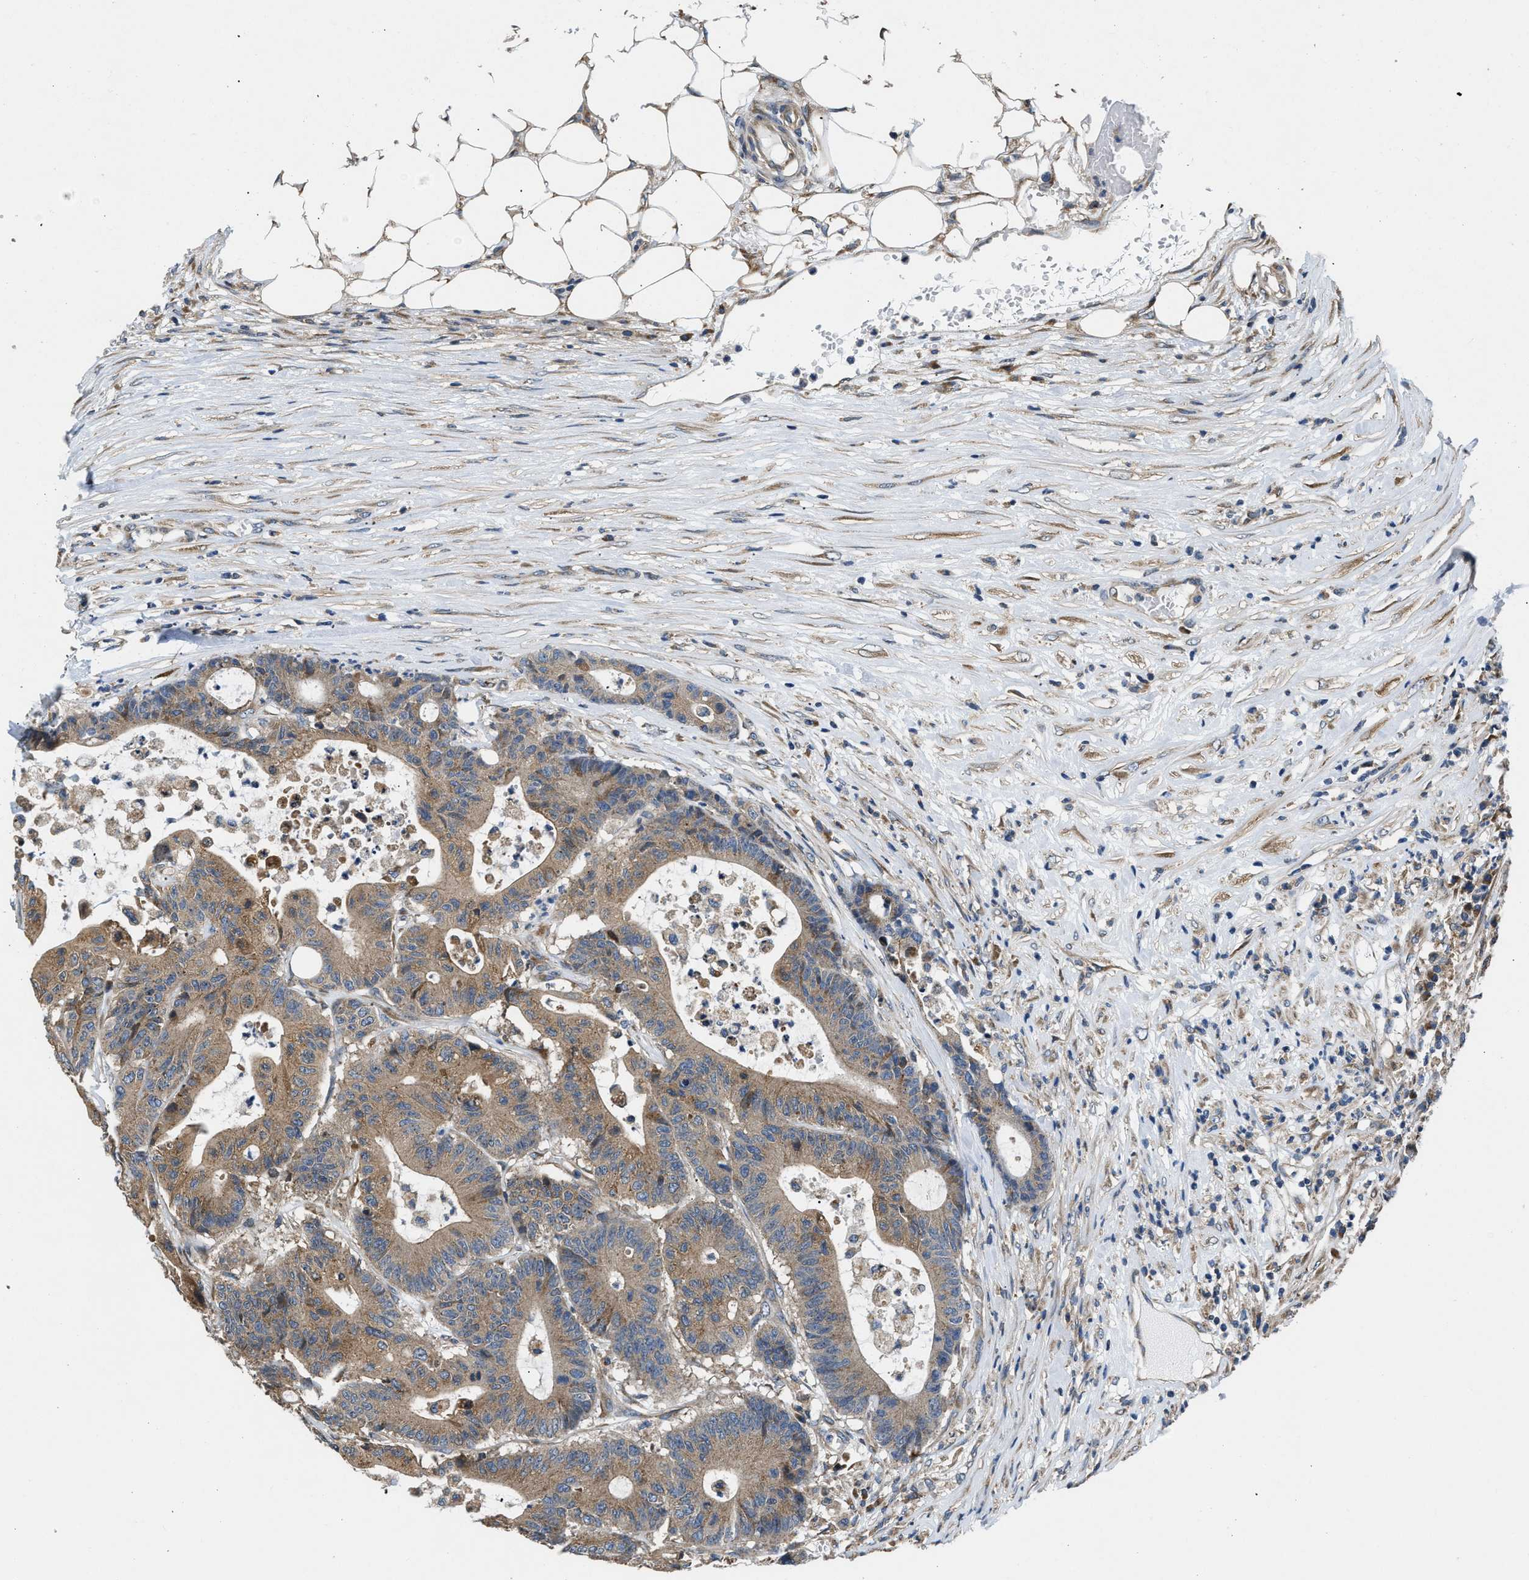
{"staining": {"intensity": "moderate", "quantity": ">75%", "location": "cytoplasmic/membranous"}, "tissue": "colorectal cancer", "cell_type": "Tumor cells", "image_type": "cancer", "snomed": [{"axis": "morphology", "description": "Adenocarcinoma, NOS"}, {"axis": "topography", "description": "Colon"}], "caption": "An image of human colorectal adenocarcinoma stained for a protein shows moderate cytoplasmic/membranous brown staining in tumor cells.", "gene": "CEP128", "patient": {"sex": "female", "age": 84}}